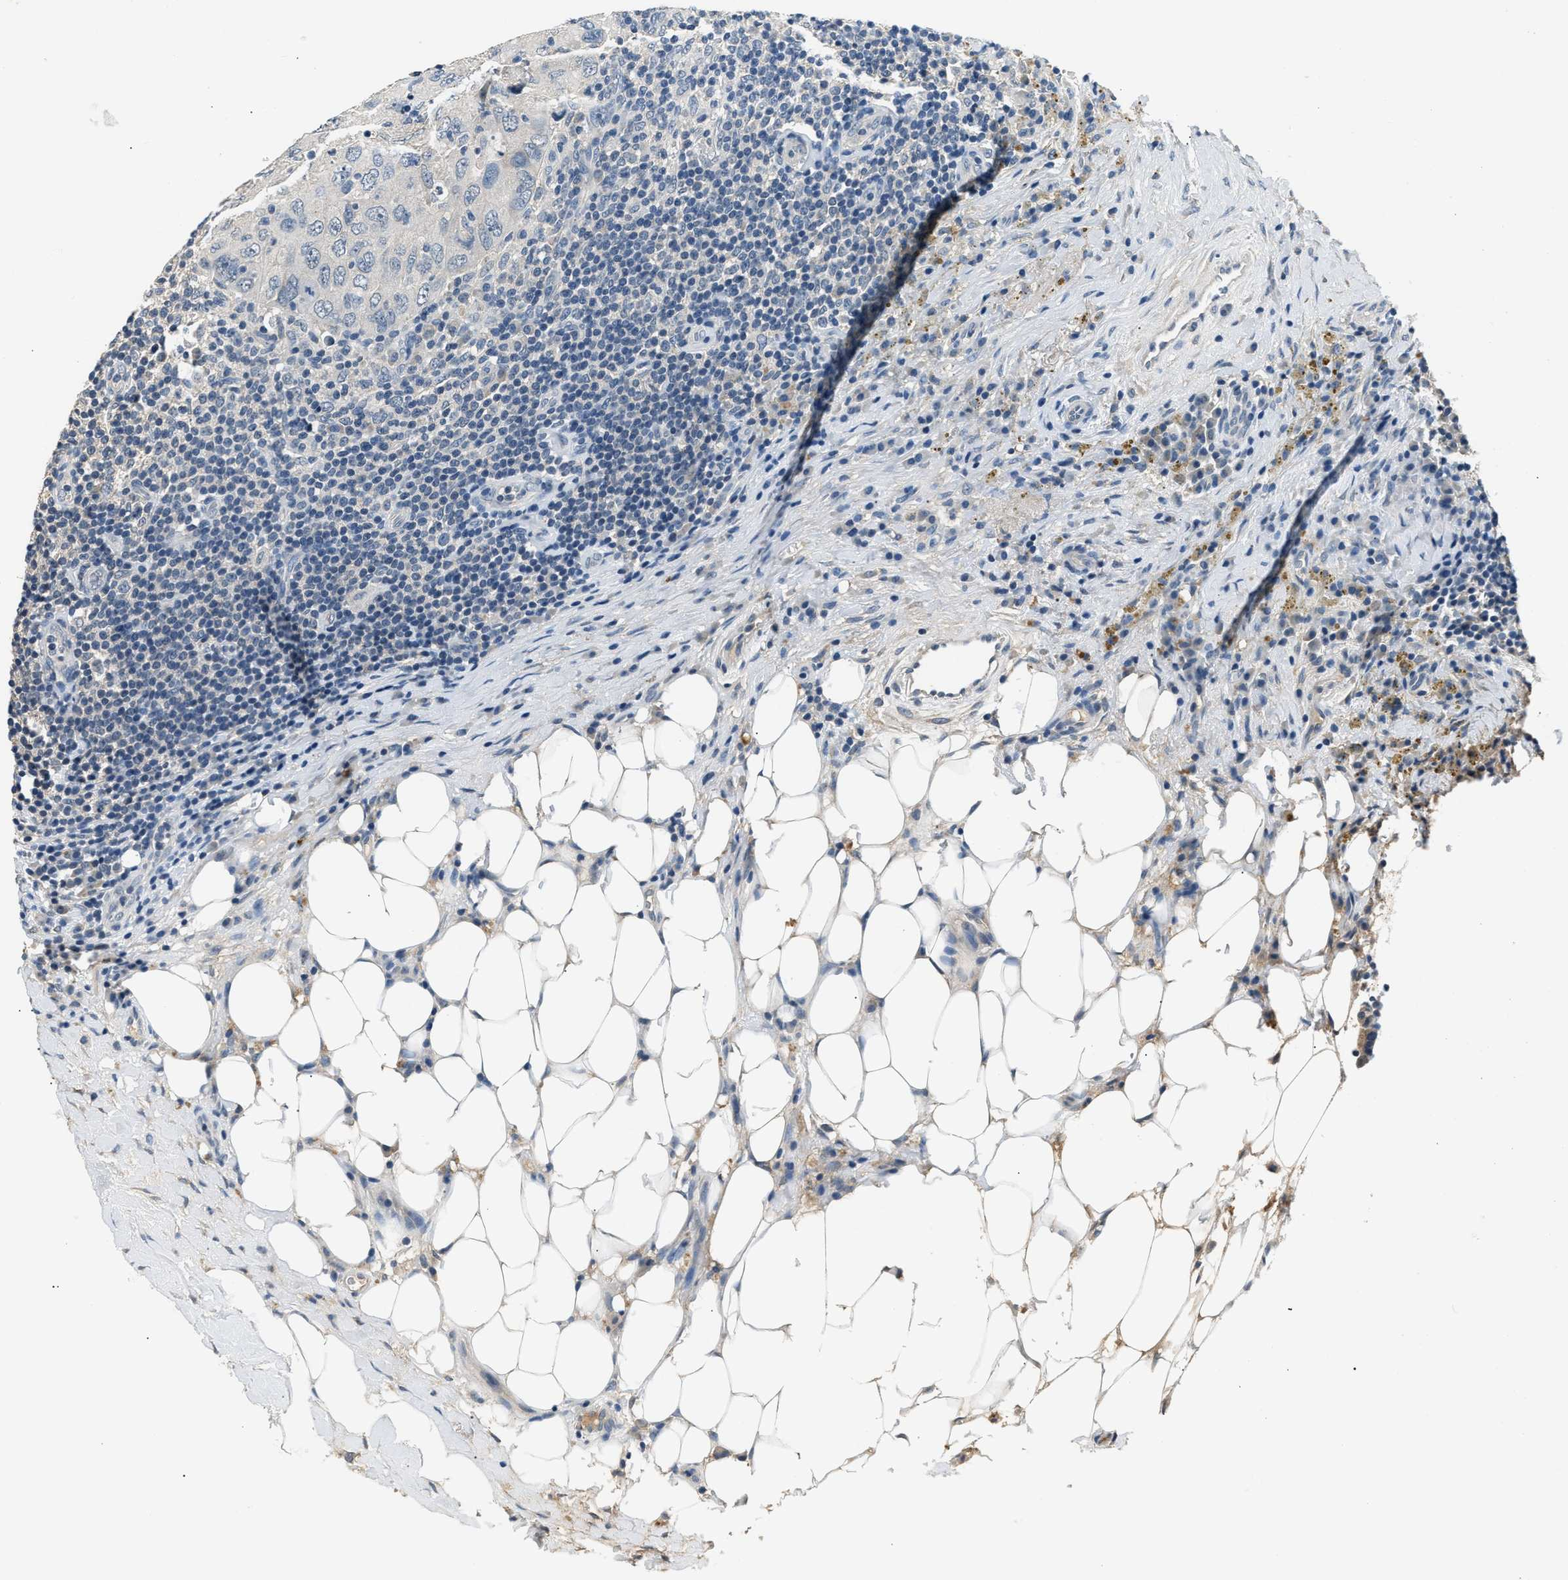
{"staining": {"intensity": "negative", "quantity": "none", "location": "none"}, "tissue": "breast cancer", "cell_type": "Tumor cells", "image_type": "cancer", "snomed": [{"axis": "morphology", "description": "Duct carcinoma"}, {"axis": "topography", "description": "Breast"}], "caption": "There is no significant expression in tumor cells of breast cancer.", "gene": "INHA", "patient": {"sex": "female", "age": 37}}